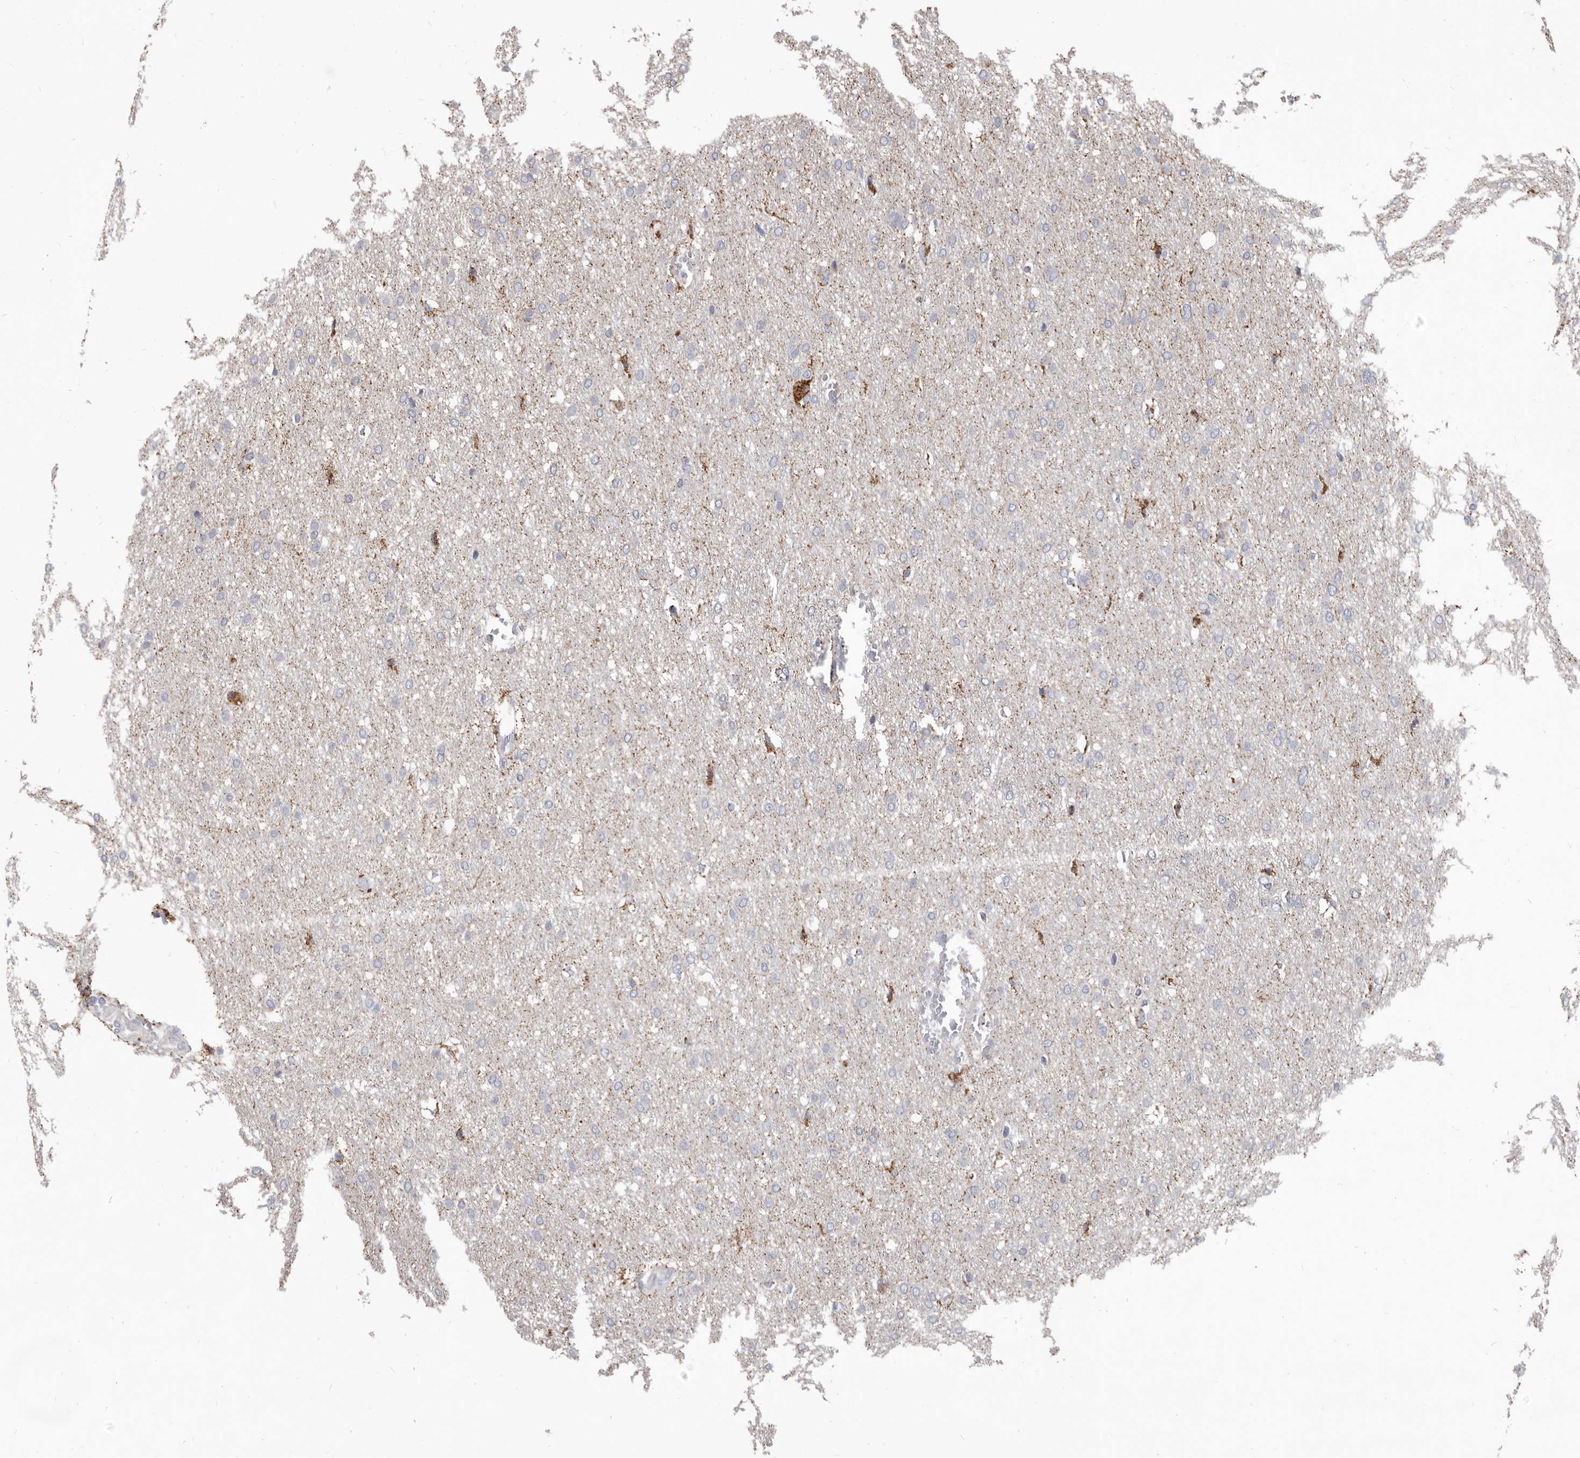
{"staining": {"intensity": "negative", "quantity": "none", "location": "none"}, "tissue": "glioma", "cell_type": "Tumor cells", "image_type": "cancer", "snomed": [{"axis": "morphology", "description": "Glioma, malignant, Low grade"}, {"axis": "topography", "description": "Brain"}], "caption": "Human low-grade glioma (malignant) stained for a protein using immunohistochemistry (IHC) displays no expression in tumor cells.", "gene": "ALDH5A1", "patient": {"sex": "female", "age": 37}}